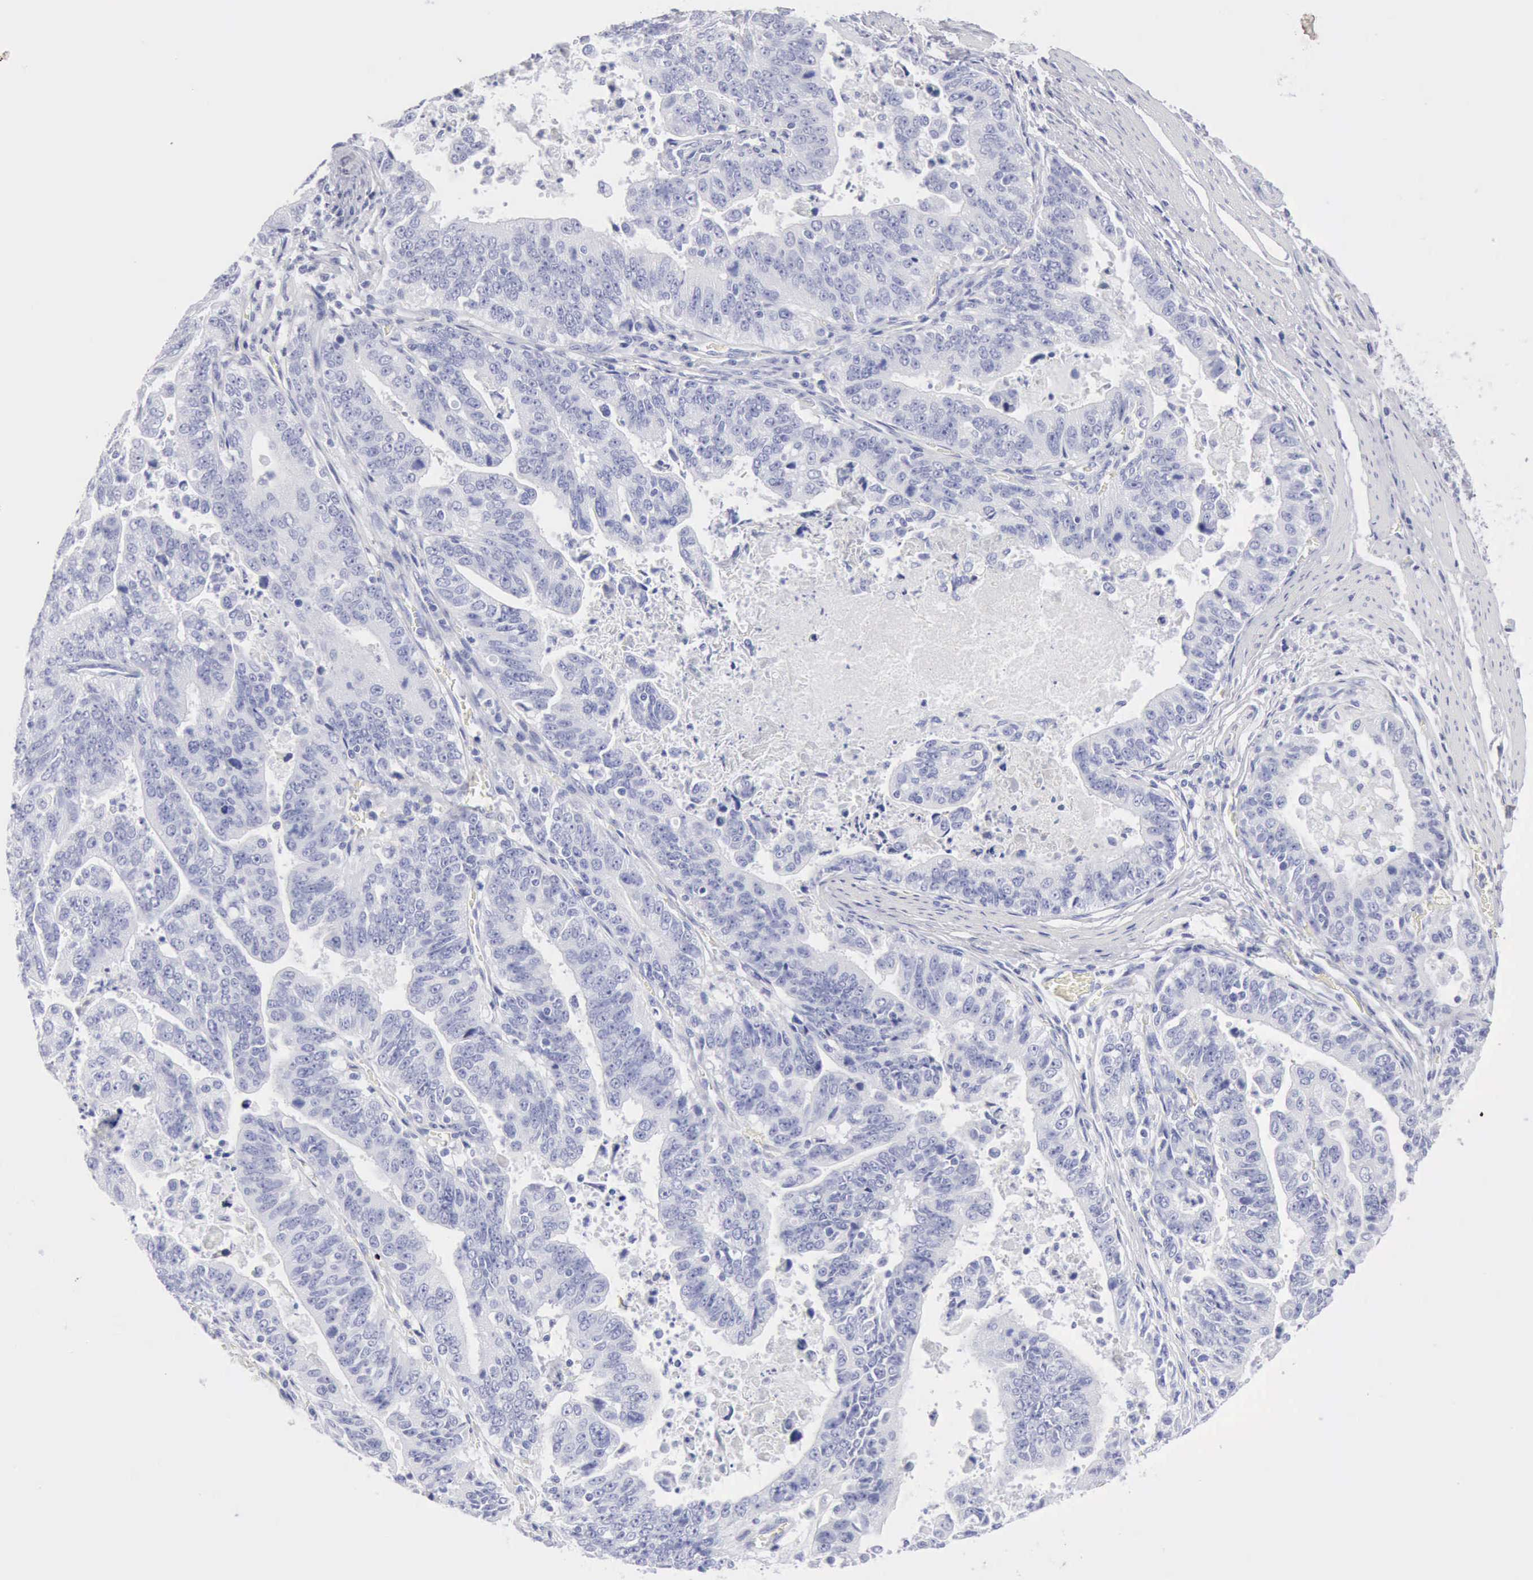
{"staining": {"intensity": "negative", "quantity": "none", "location": "none"}, "tissue": "stomach cancer", "cell_type": "Tumor cells", "image_type": "cancer", "snomed": [{"axis": "morphology", "description": "Adenocarcinoma, NOS"}, {"axis": "topography", "description": "Stomach, upper"}], "caption": "Immunohistochemistry of human stomach cancer (adenocarcinoma) reveals no staining in tumor cells. Nuclei are stained in blue.", "gene": "KRT10", "patient": {"sex": "female", "age": 50}}